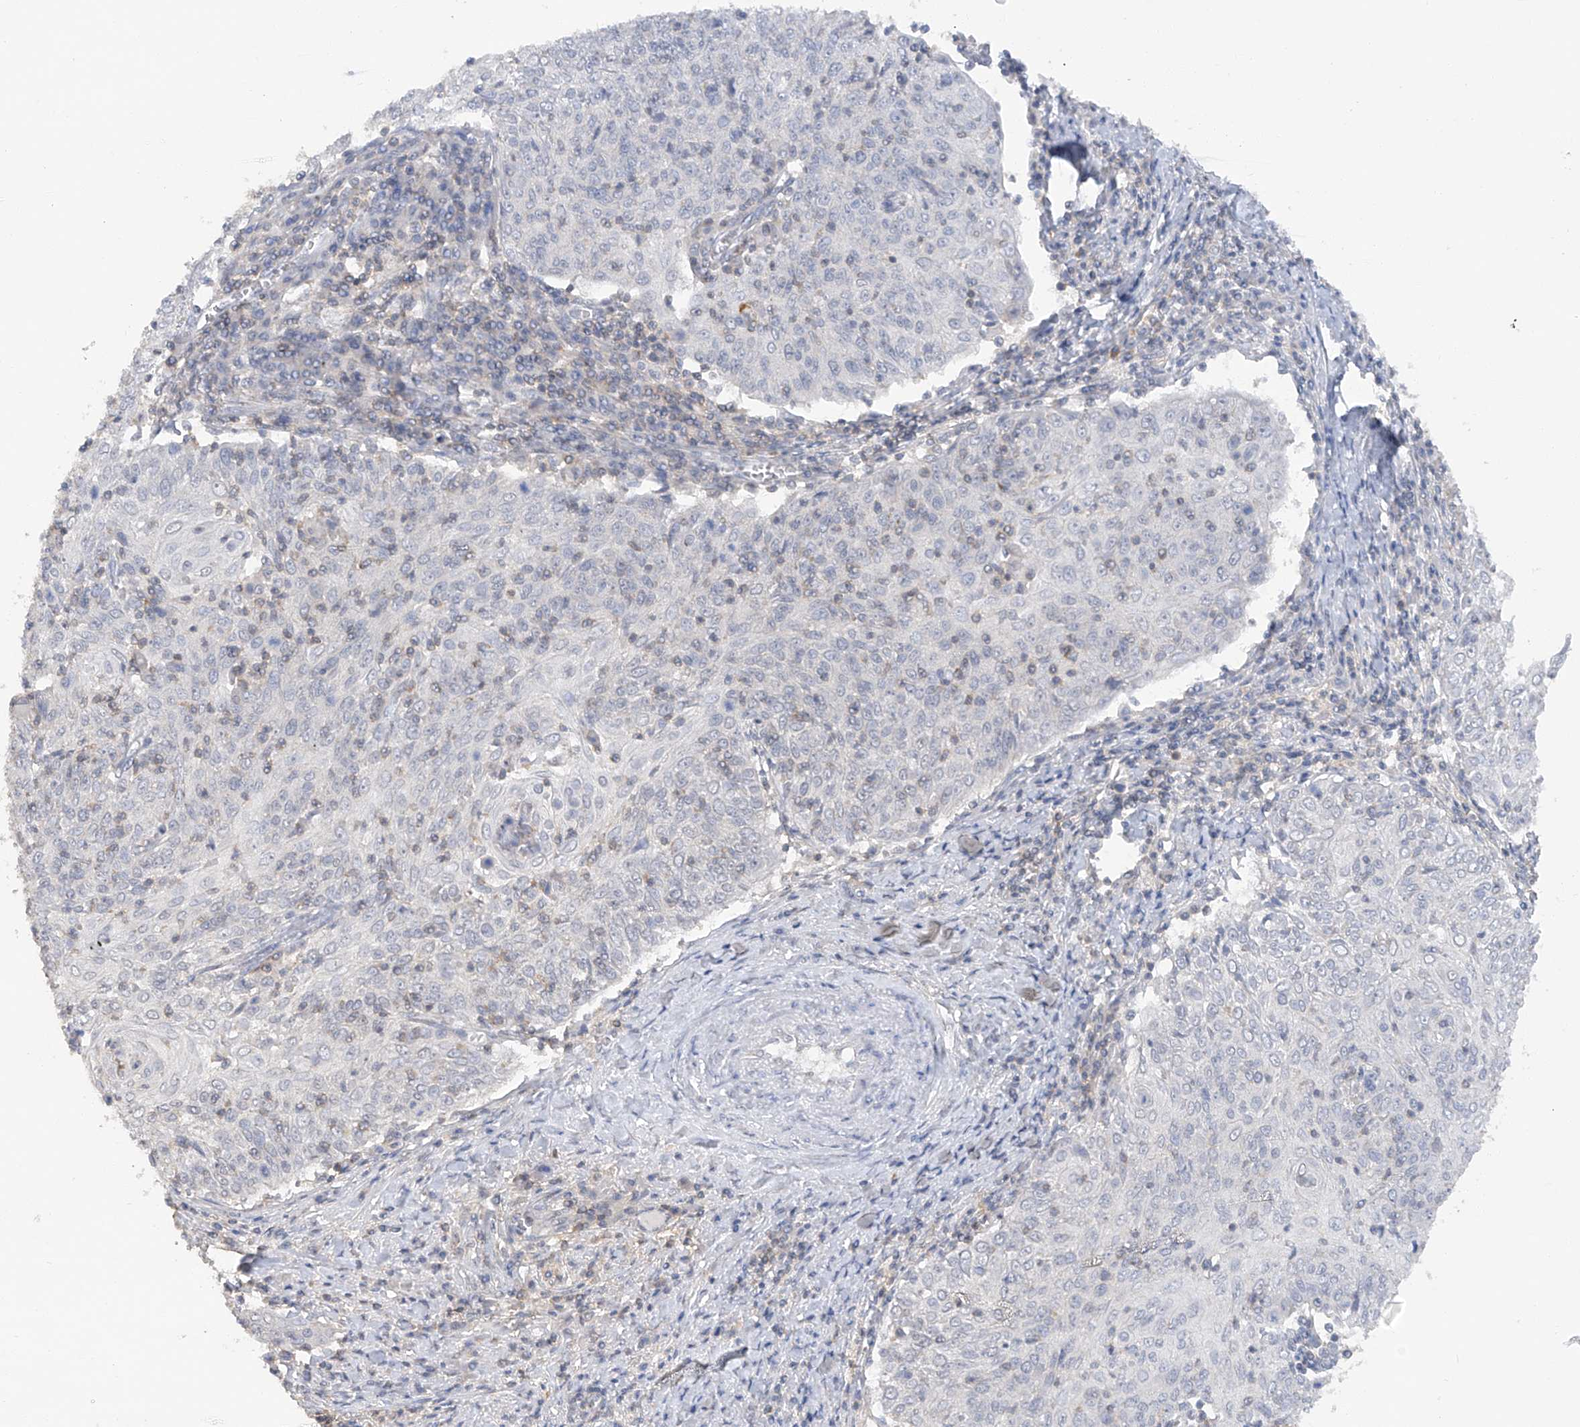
{"staining": {"intensity": "negative", "quantity": "none", "location": "none"}, "tissue": "cervical cancer", "cell_type": "Tumor cells", "image_type": "cancer", "snomed": [{"axis": "morphology", "description": "Squamous cell carcinoma, NOS"}, {"axis": "topography", "description": "Cervix"}], "caption": "DAB (3,3'-diaminobenzidine) immunohistochemical staining of cervical squamous cell carcinoma demonstrates no significant expression in tumor cells.", "gene": "HAS3", "patient": {"sex": "female", "age": 48}}